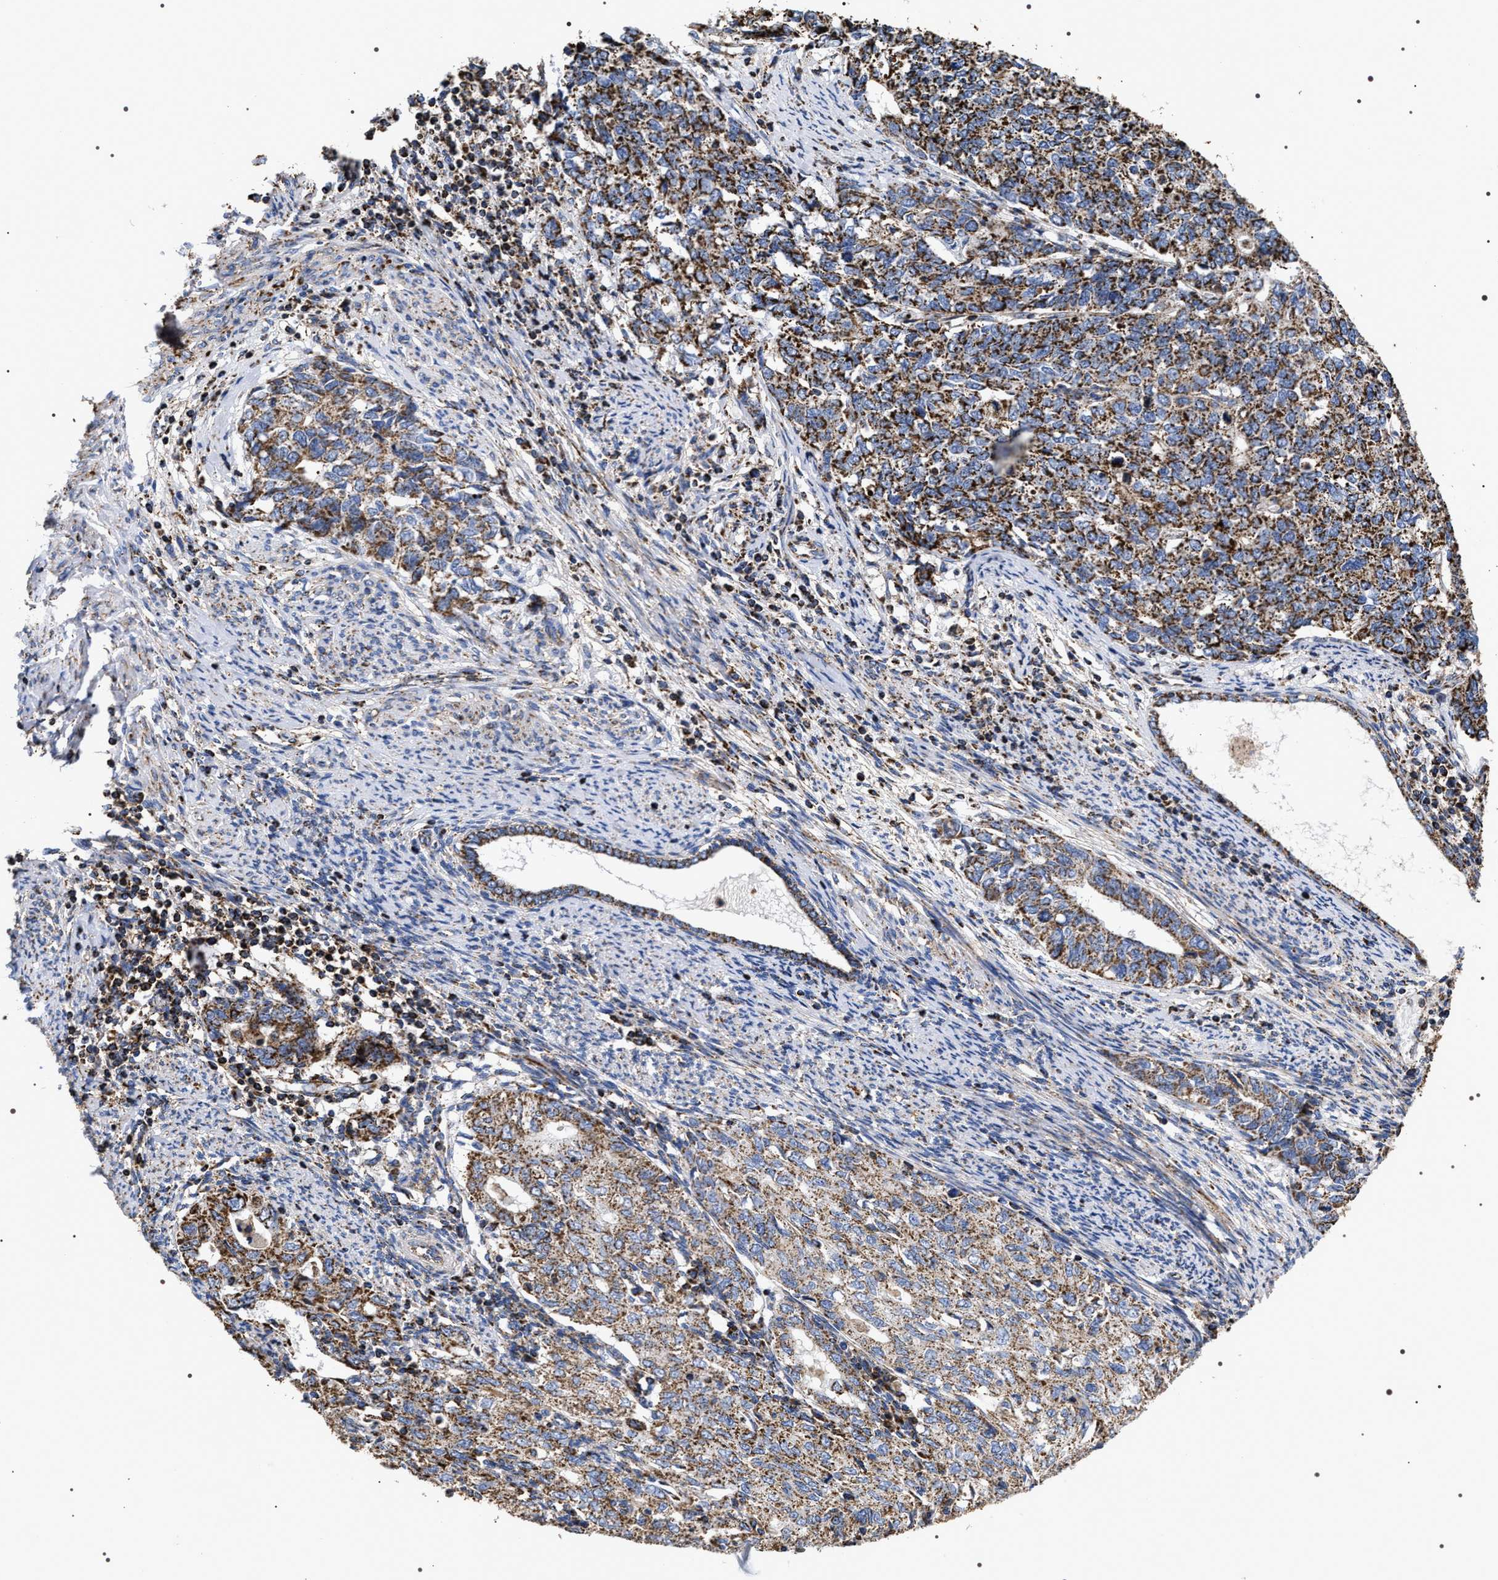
{"staining": {"intensity": "strong", "quantity": ">75%", "location": "cytoplasmic/membranous"}, "tissue": "cervical cancer", "cell_type": "Tumor cells", "image_type": "cancer", "snomed": [{"axis": "morphology", "description": "Squamous cell carcinoma, NOS"}, {"axis": "topography", "description": "Cervix"}], "caption": "Strong cytoplasmic/membranous staining for a protein is appreciated in about >75% of tumor cells of cervical cancer (squamous cell carcinoma) using immunohistochemistry.", "gene": "COG5", "patient": {"sex": "female", "age": 63}}